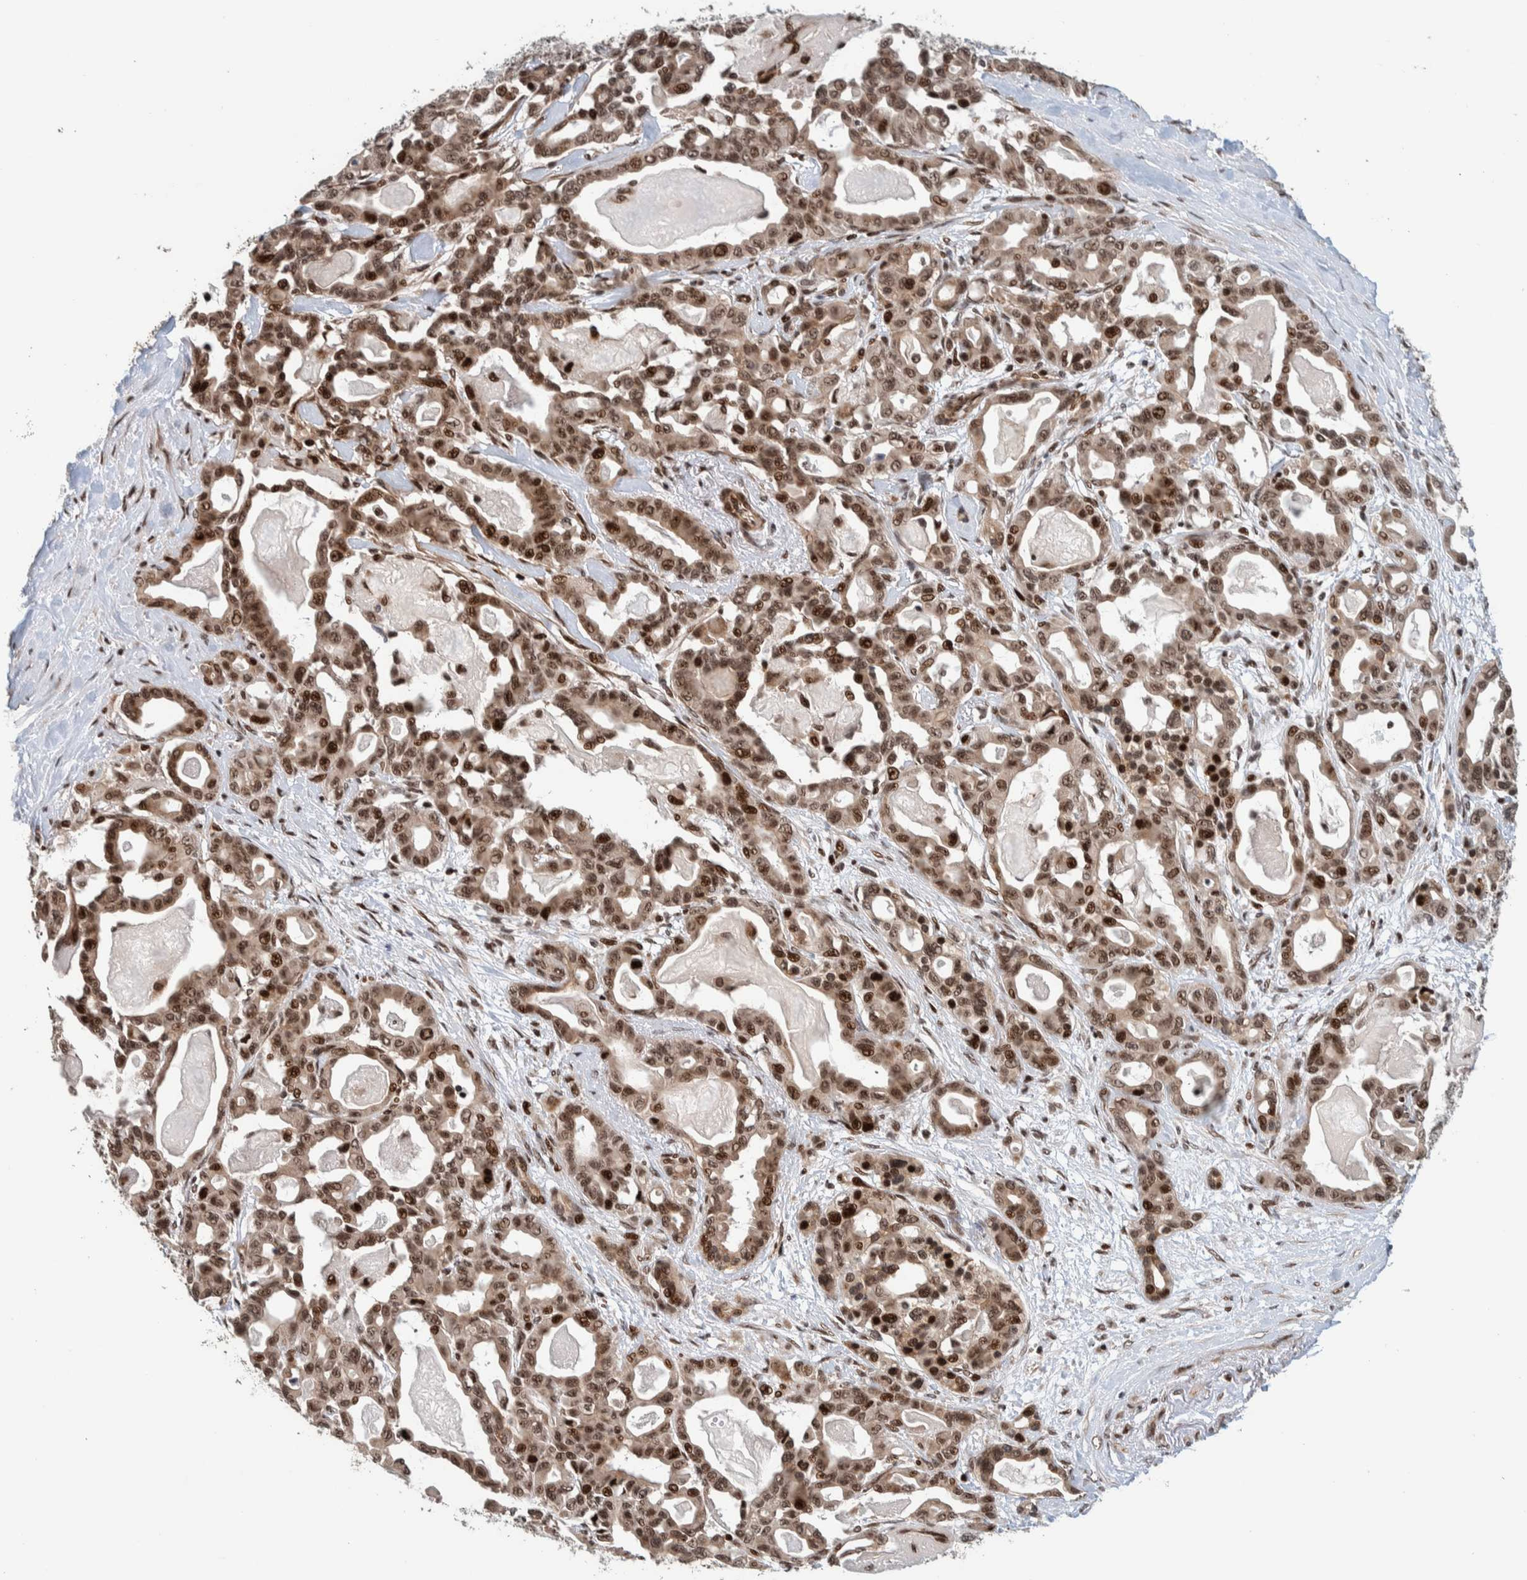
{"staining": {"intensity": "strong", "quantity": "25%-75%", "location": "nuclear"}, "tissue": "pancreatic cancer", "cell_type": "Tumor cells", "image_type": "cancer", "snomed": [{"axis": "morphology", "description": "Adenocarcinoma, NOS"}, {"axis": "topography", "description": "Pancreas"}], "caption": "DAB immunohistochemical staining of pancreatic cancer exhibits strong nuclear protein staining in approximately 25%-75% of tumor cells. (Stains: DAB (3,3'-diaminobenzidine) in brown, nuclei in blue, Microscopy: brightfield microscopy at high magnification).", "gene": "CHD4", "patient": {"sex": "male", "age": 63}}